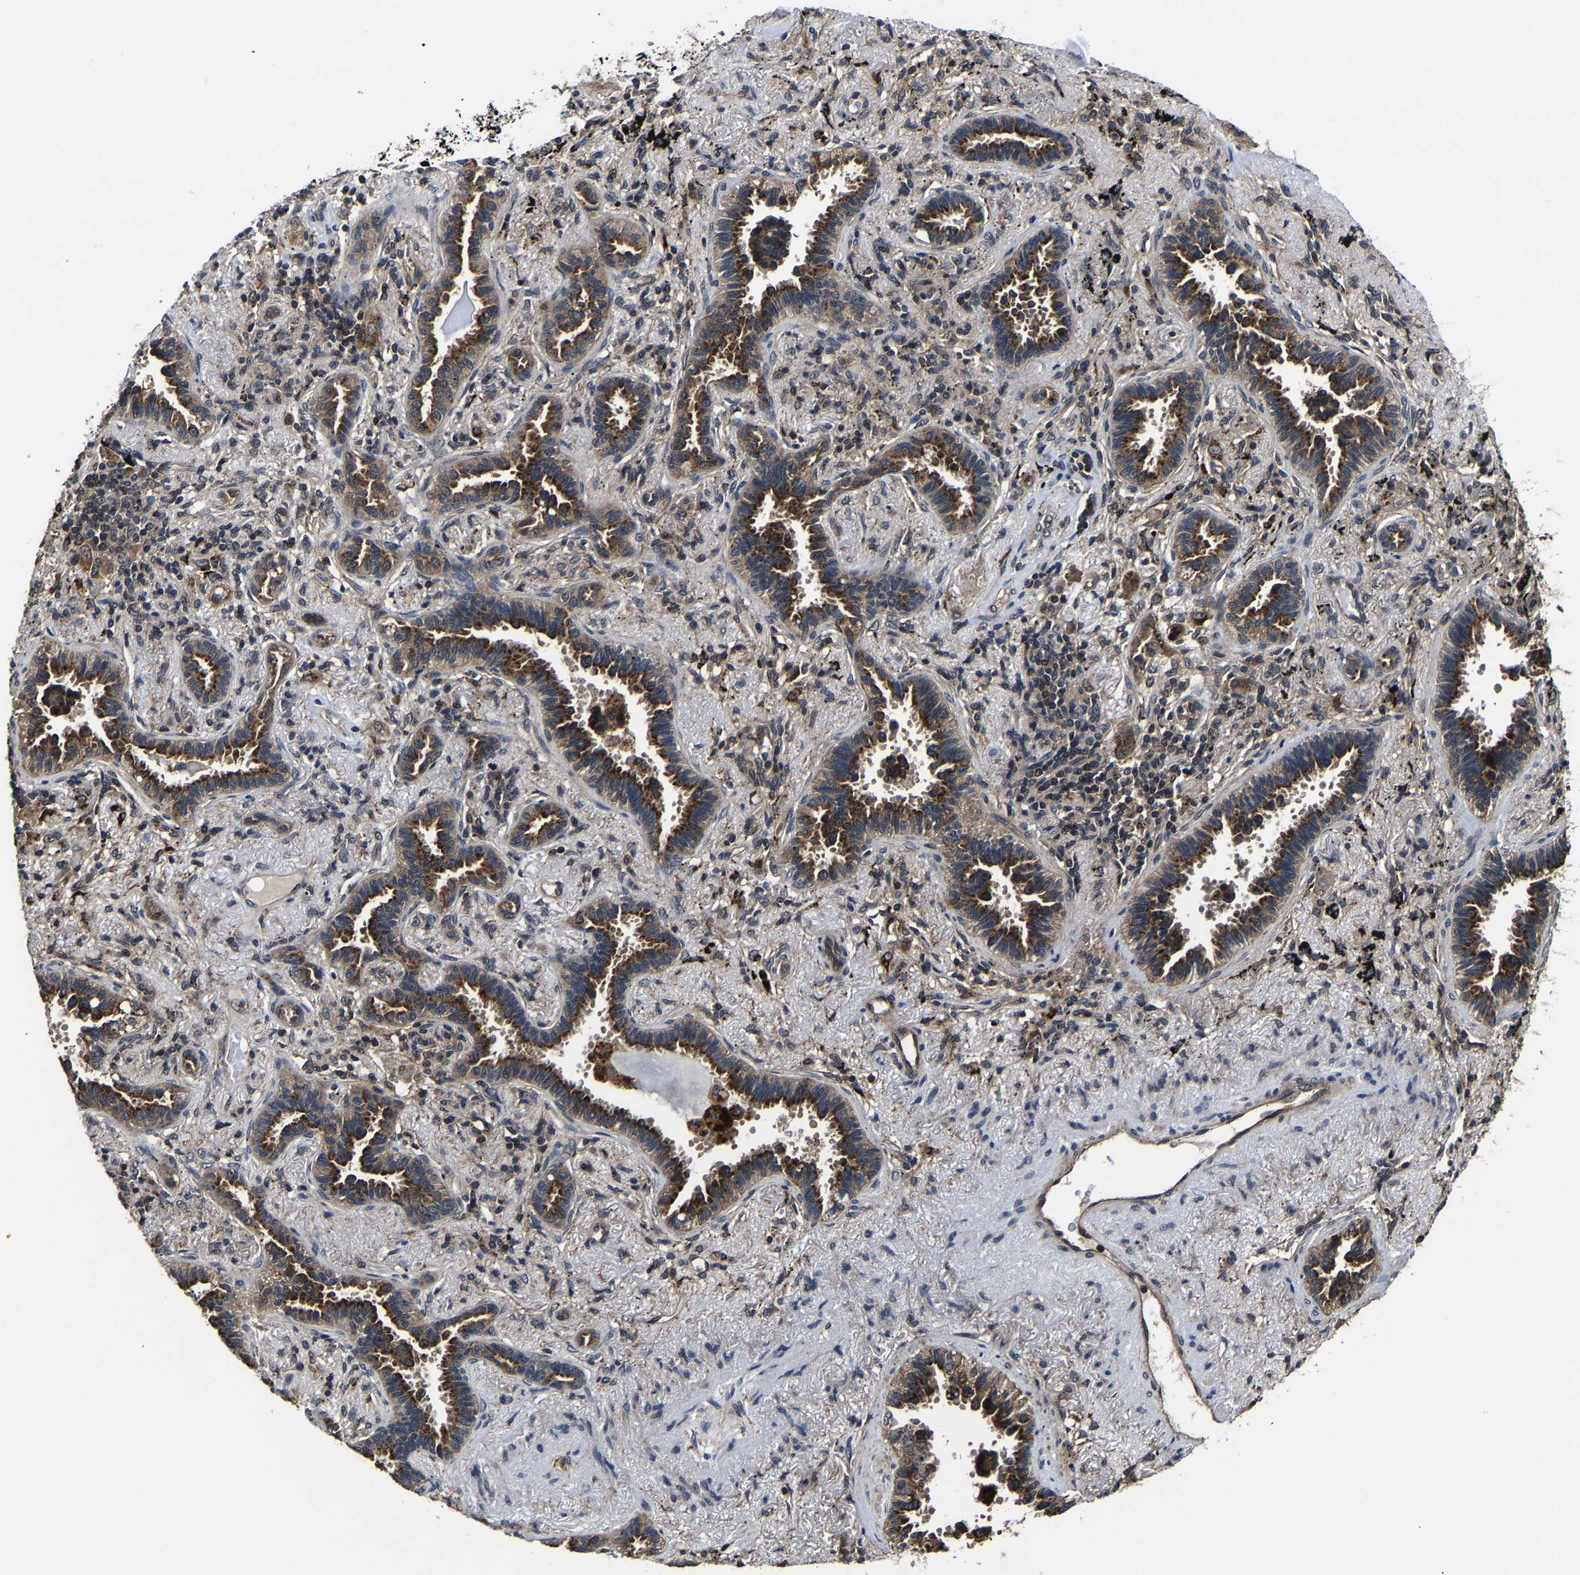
{"staining": {"intensity": "moderate", "quantity": ">75%", "location": "cytoplasmic/membranous"}, "tissue": "lung cancer", "cell_type": "Tumor cells", "image_type": "cancer", "snomed": [{"axis": "morphology", "description": "Adenocarcinoma, NOS"}, {"axis": "topography", "description": "Lung"}], "caption": "Human lung cancer (adenocarcinoma) stained for a protein (brown) exhibits moderate cytoplasmic/membranous positive staining in about >75% of tumor cells.", "gene": "ZCCHC7", "patient": {"sex": "male", "age": 59}}